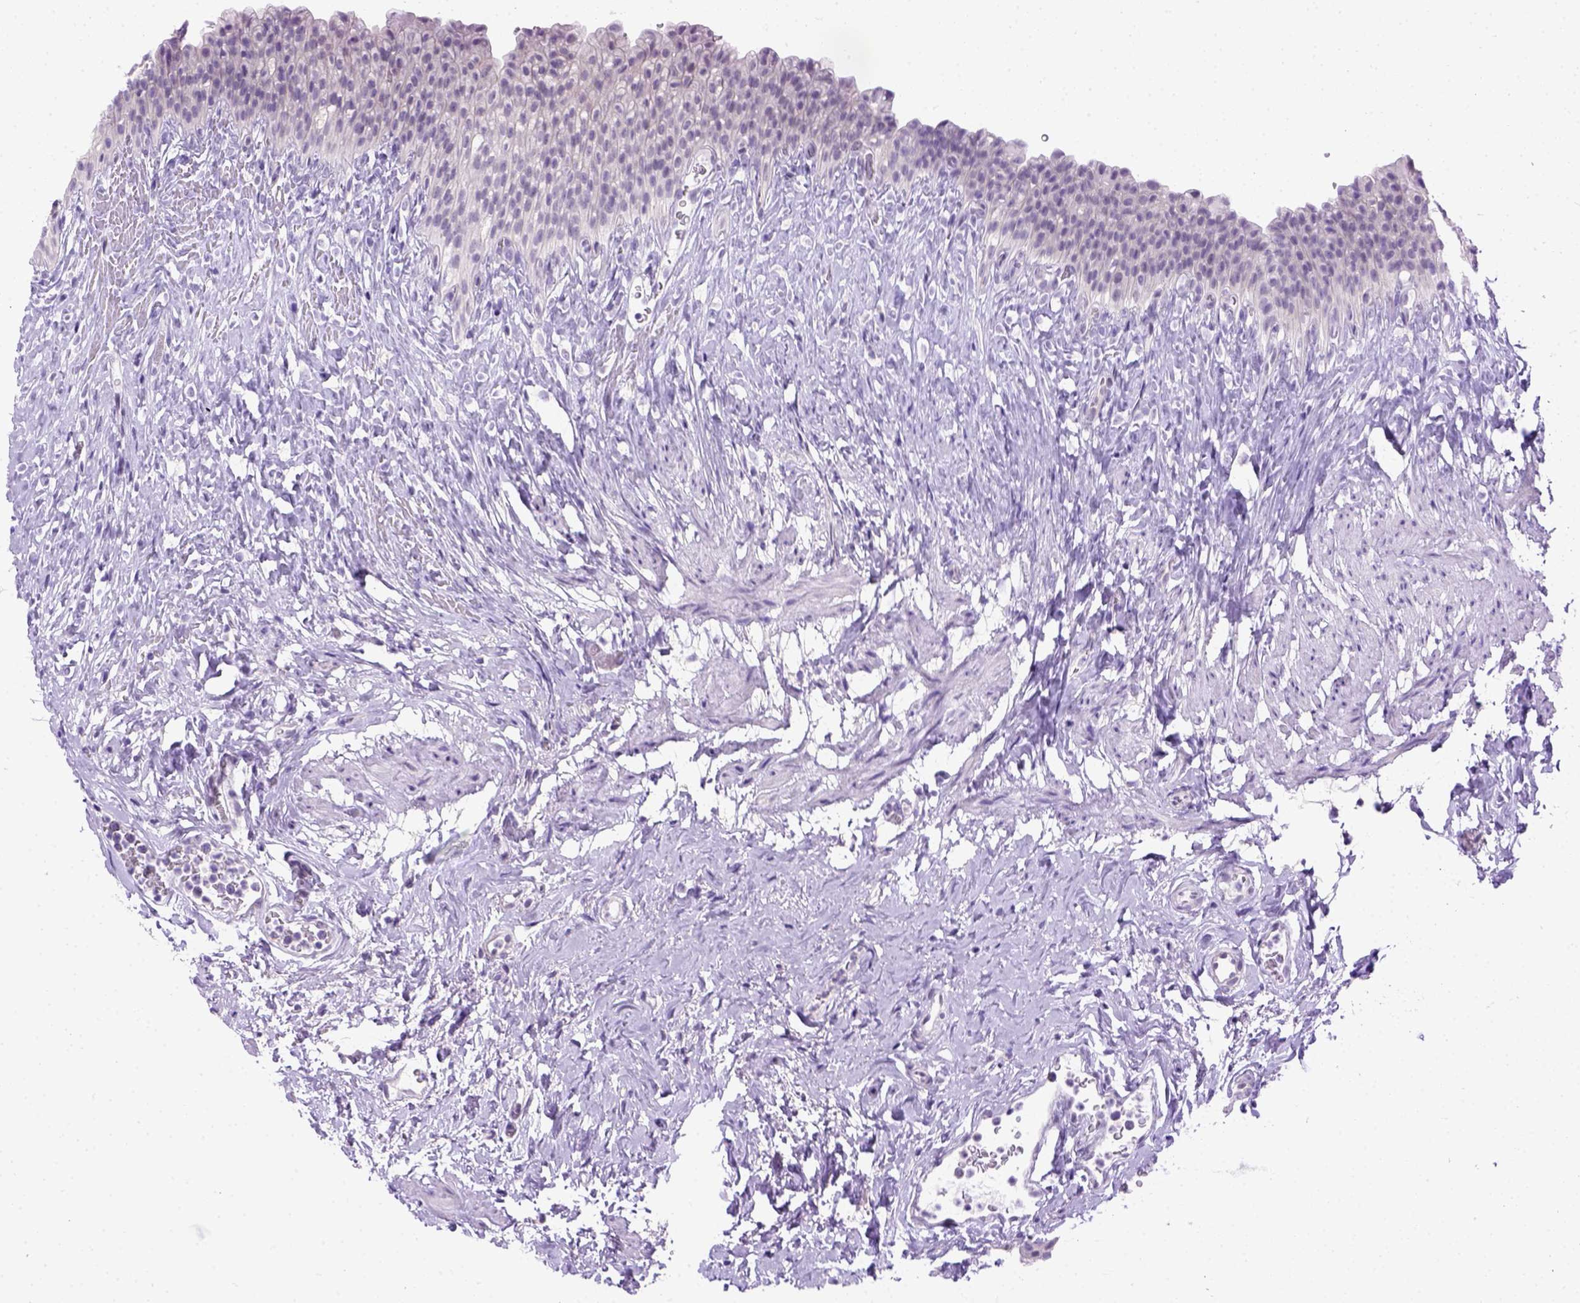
{"staining": {"intensity": "negative", "quantity": "none", "location": "none"}, "tissue": "urinary bladder", "cell_type": "Urothelial cells", "image_type": "normal", "snomed": [{"axis": "morphology", "description": "Normal tissue, NOS"}, {"axis": "topography", "description": "Urinary bladder"}, {"axis": "topography", "description": "Prostate"}], "caption": "Immunohistochemical staining of normal human urinary bladder shows no significant staining in urothelial cells. (DAB immunohistochemistry (IHC), high magnification).", "gene": "FAM184B", "patient": {"sex": "male", "age": 76}}